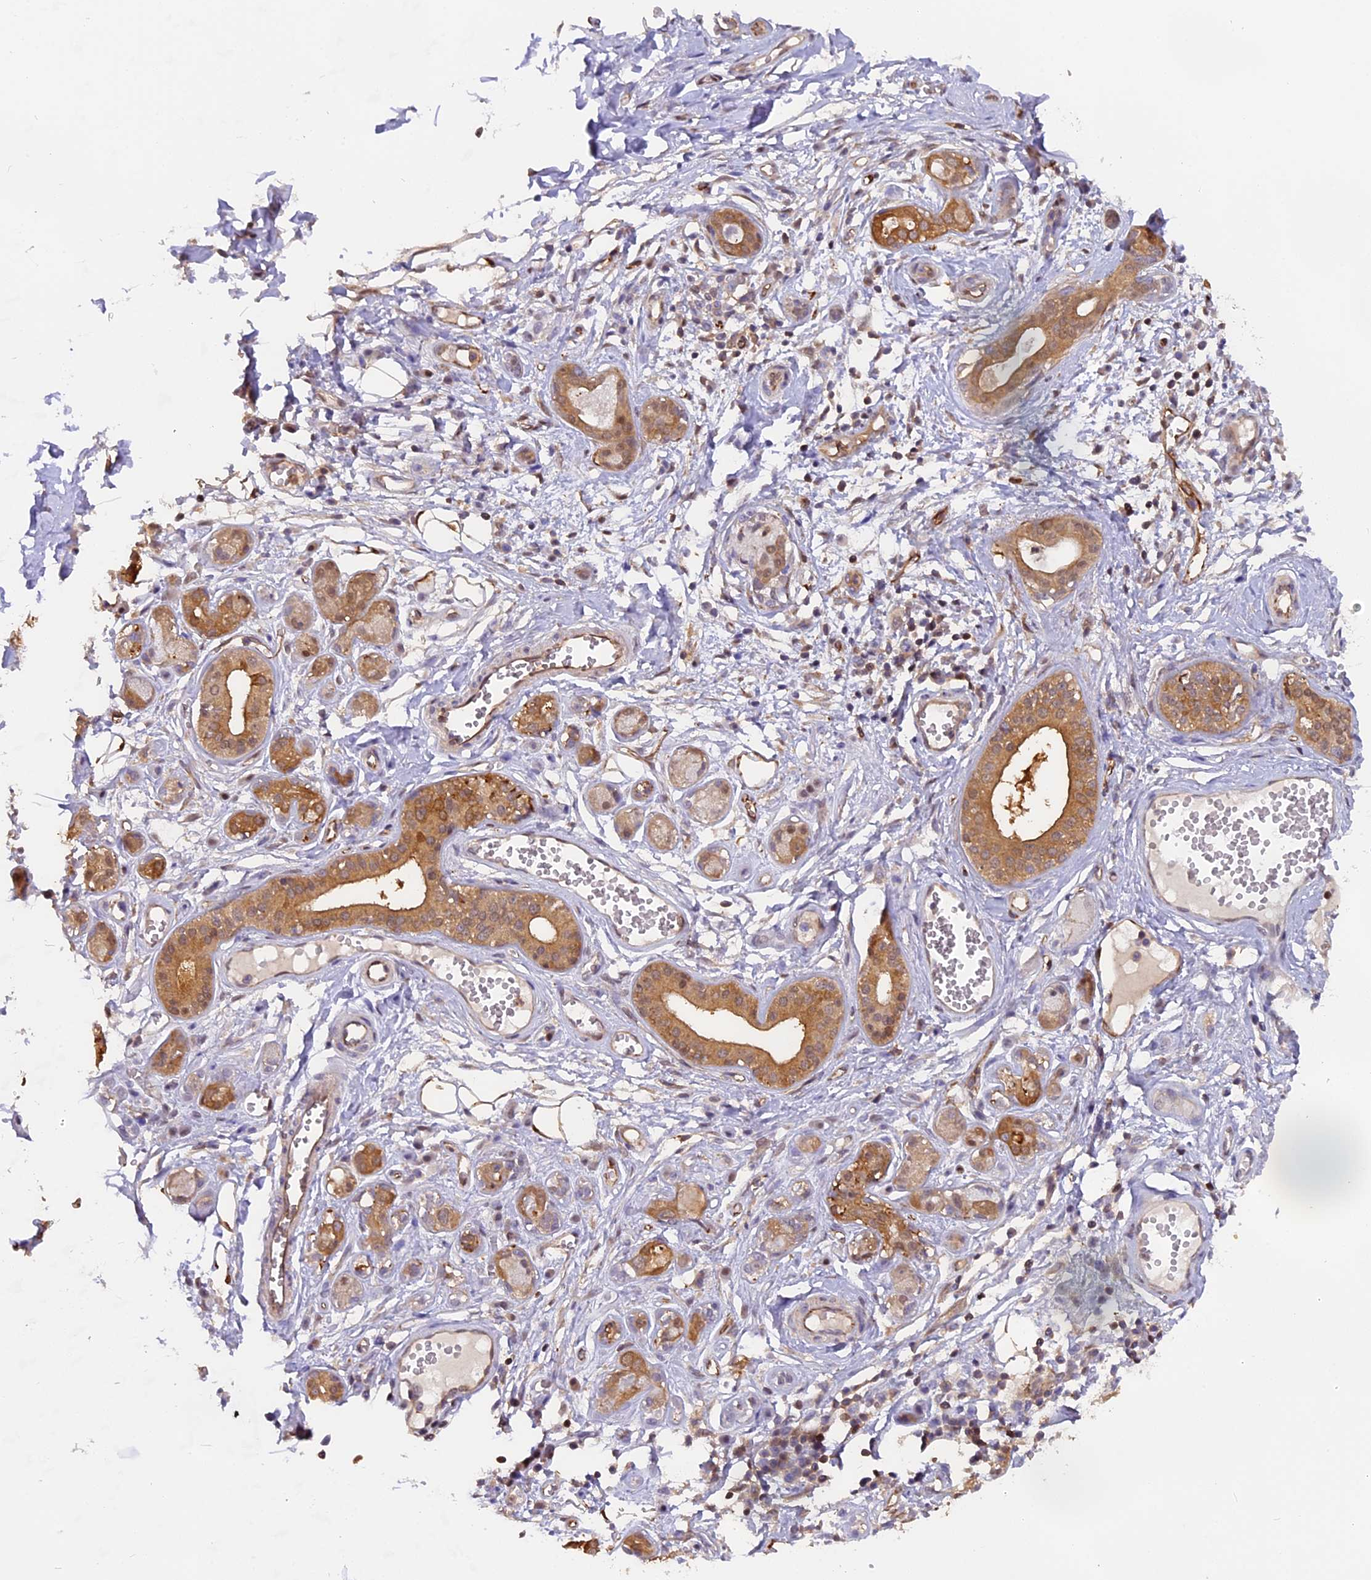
{"staining": {"intensity": "moderate", "quantity": ">75%", "location": "cytoplasmic/membranous"}, "tissue": "adipose tissue", "cell_type": "Adipocytes", "image_type": "normal", "snomed": [{"axis": "morphology", "description": "Normal tissue, NOS"}, {"axis": "morphology", "description": "Inflammation, NOS"}, {"axis": "topography", "description": "Salivary gland"}, {"axis": "topography", "description": "Peripheral nerve tissue"}], "caption": "Unremarkable adipose tissue reveals moderate cytoplasmic/membranous positivity in approximately >75% of adipocytes.", "gene": "FAM118B", "patient": {"sex": "female", "age": 75}}